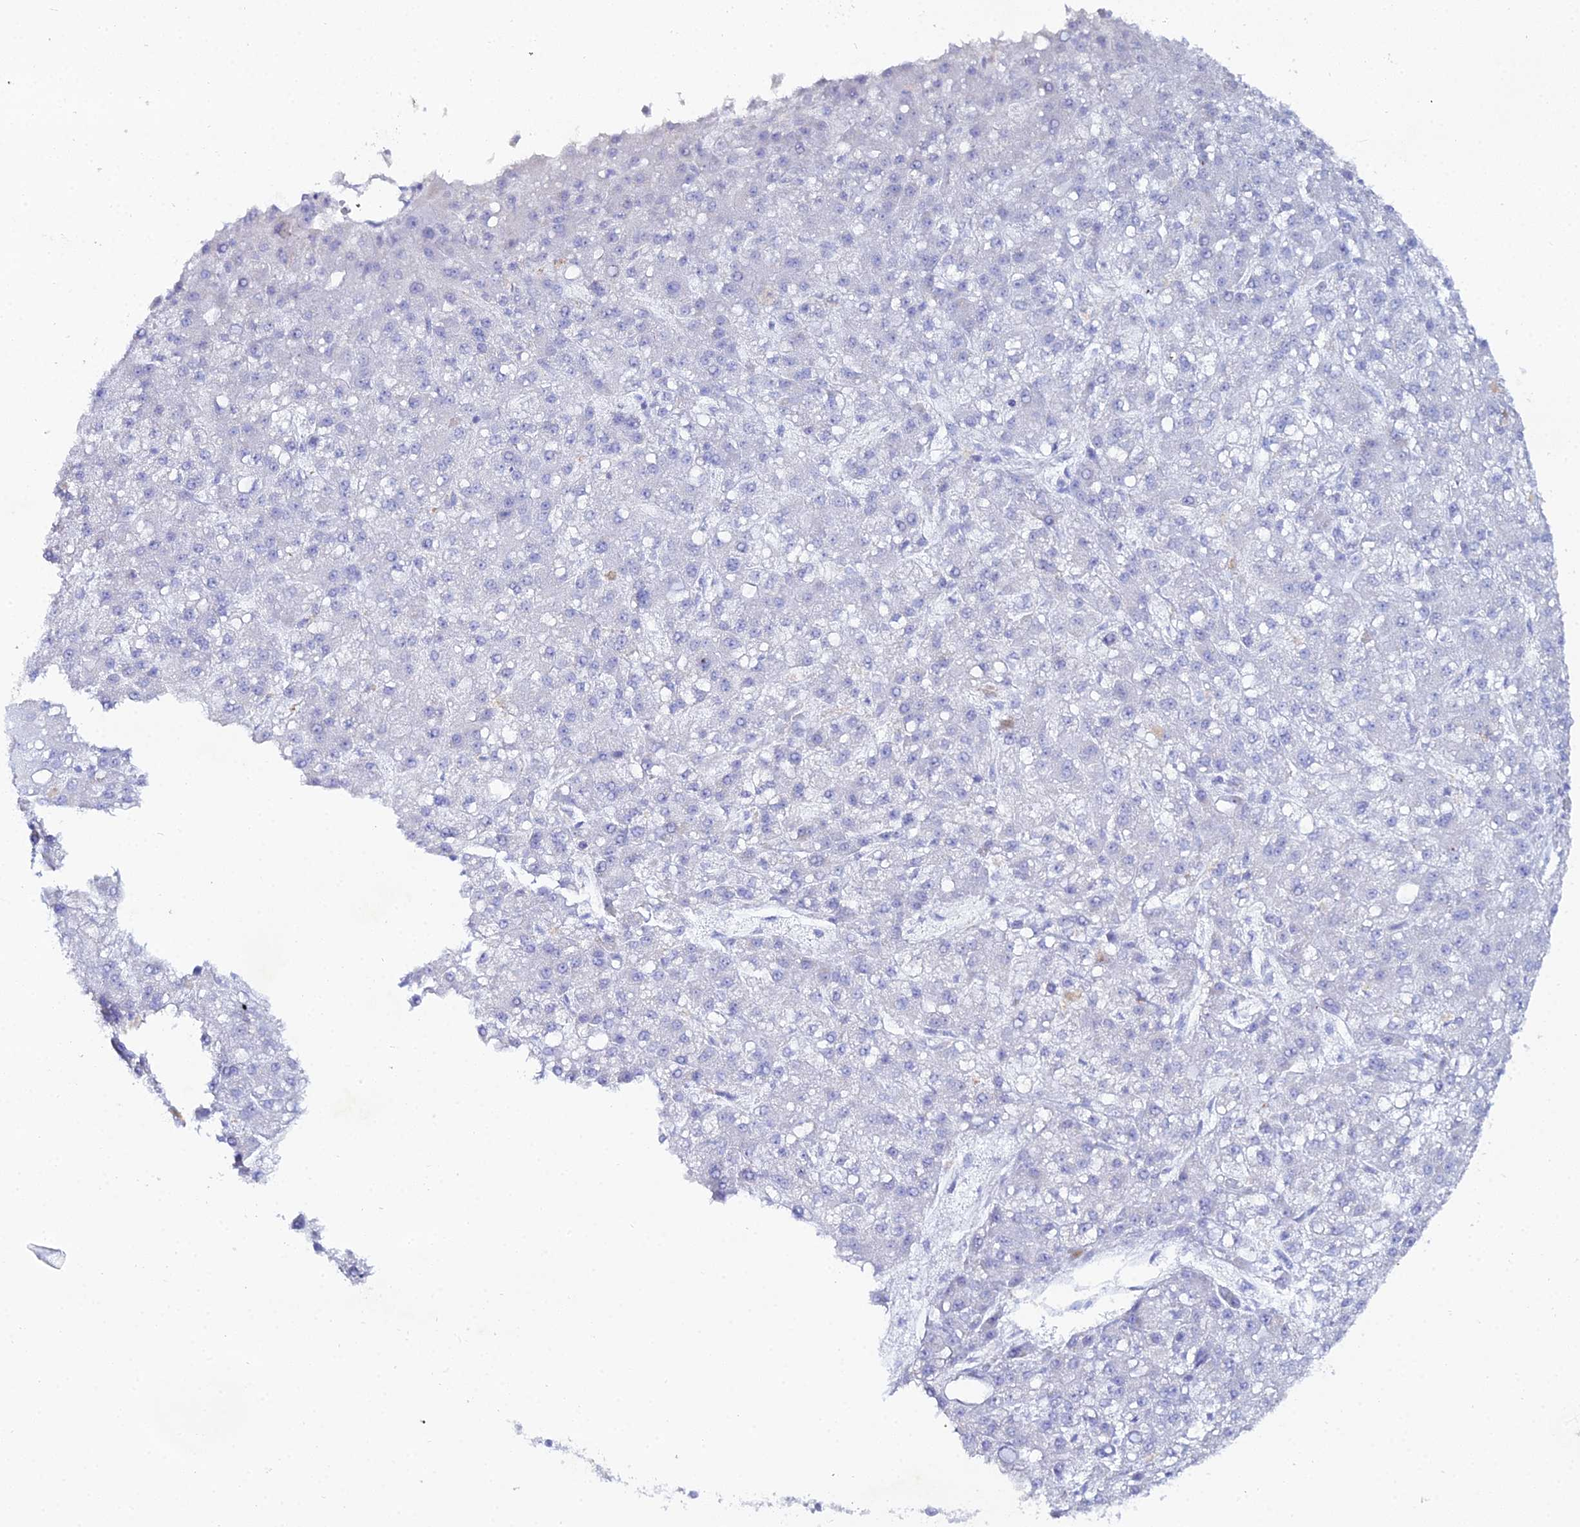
{"staining": {"intensity": "negative", "quantity": "none", "location": "none"}, "tissue": "liver cancer", "cell_type": "Tumor cells", "image_type": "cancer", "snomed": [{"axis": "morphology", "description": "Carcinoma, Hepatocellular, NOS"}, {"axis": "topography", "description": "Liver"}], "caption": "Histopathology image shows no protein expression in tumor cells of liver cancer (hepatocellular carcinoma) tissue. (Stains: DAB immunohistochemistry (IHC) with hematoxylin counter stain, Microscopy: brightfield microscopy at high magnification).", "gene": "DHX34", "patient": {"sex": "male", "age": 67}}